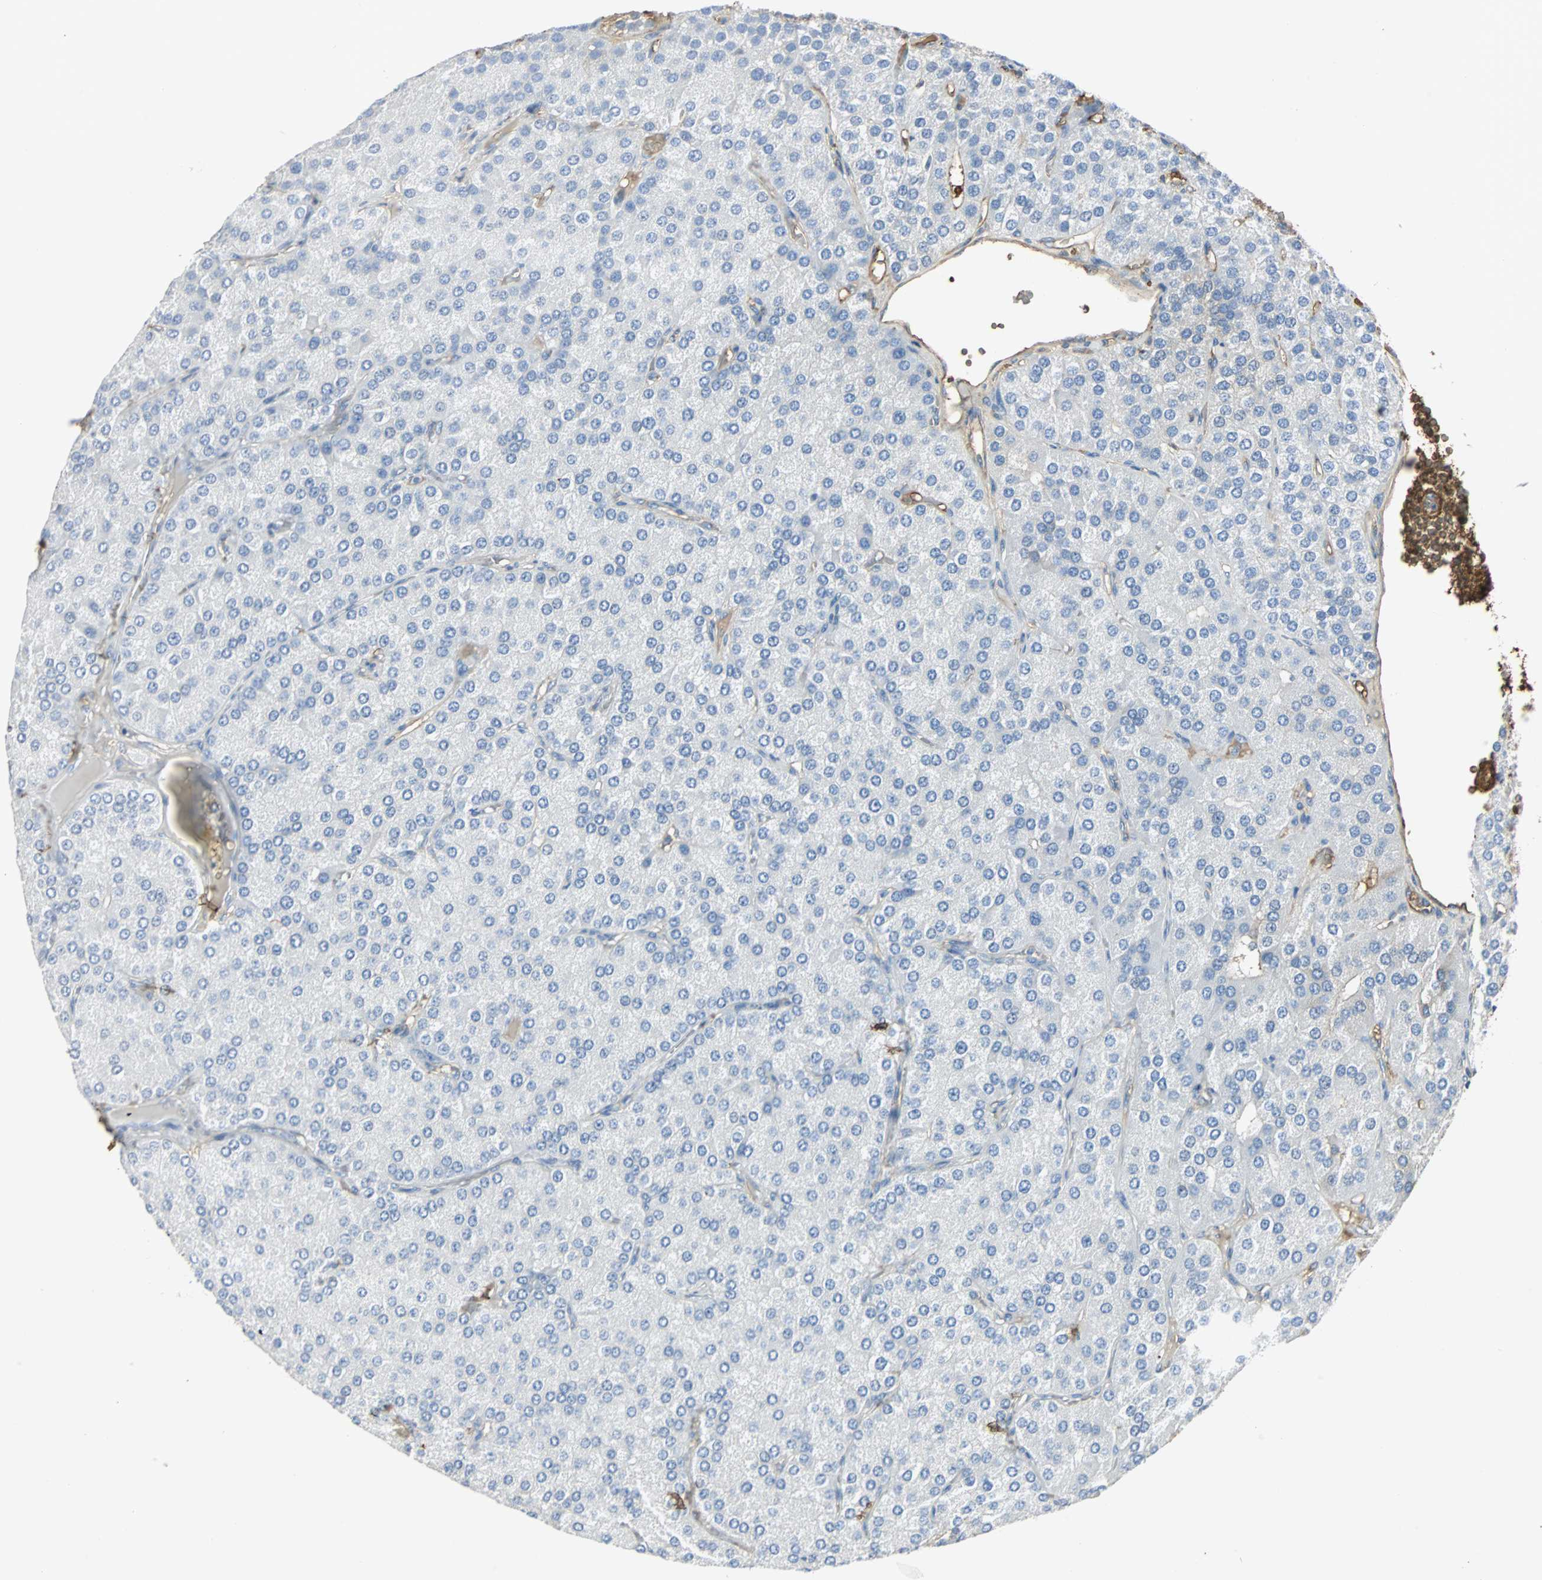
{"staining": {"intensity": "negative", "quantity": "none", "location": "none"}, "tissue": "parathyroid gland", "cell_type": "Glandular cells", "image_type": "normal", "snomed": [{"axis": "morphology", "description": "Normal tissue, NOS"}, {"axis": "morphology", "description": "Adenoma, NOS"}, {"axis": "topography", "description": "Parathyroid gland"}], "caption": "Immunohistochemical staining of normal human parathyroid gland shows no significant staining in glandular cells. (Stains: DAB immunohistochemistry with hematoxylin counter stain, Microscopy: brightfield microscopy at high magnification).", "gene": "IGHA1", "patient": {"sex": "female", "age": 86}}